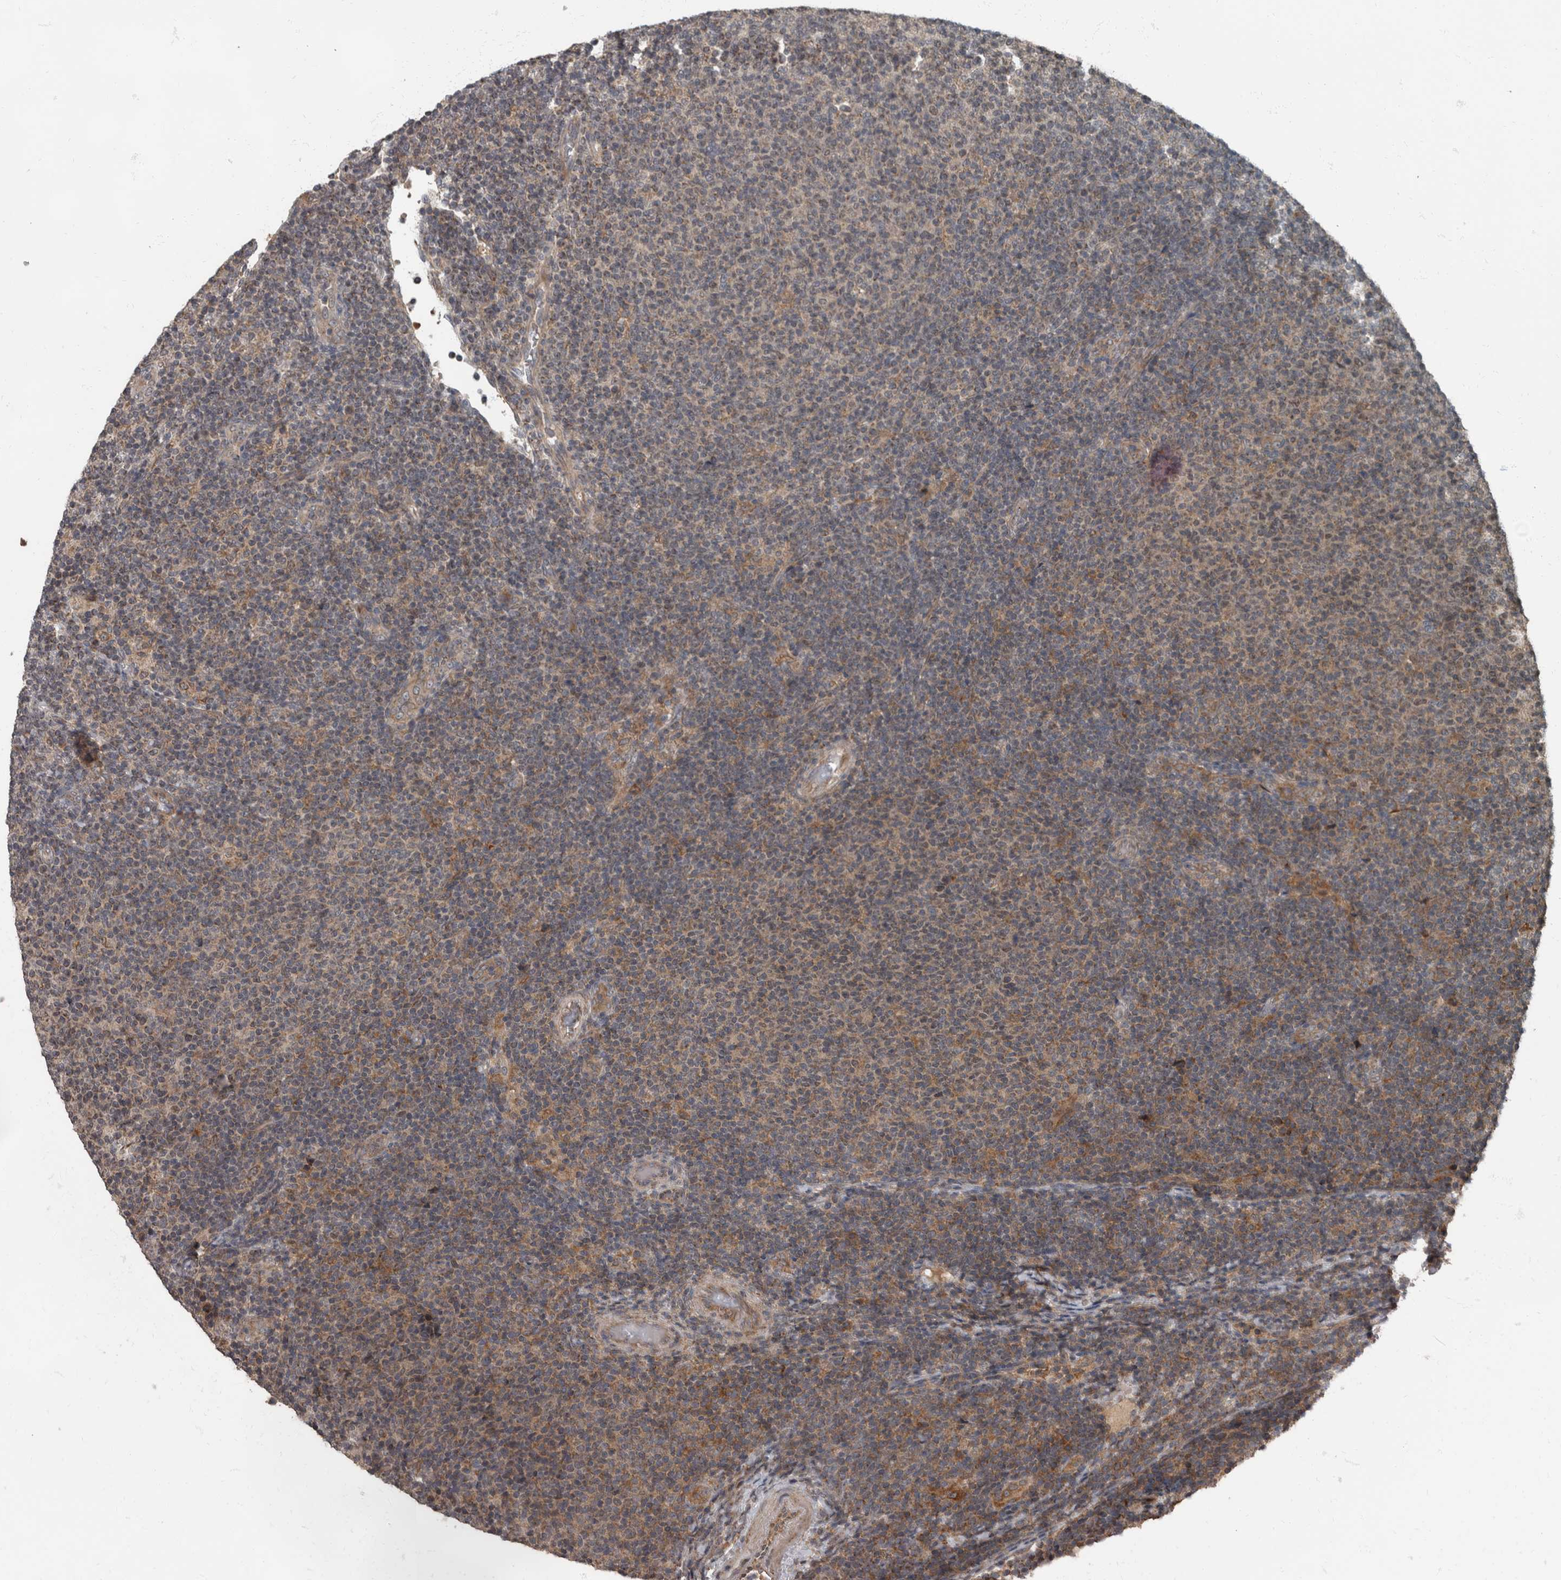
{"staining": {"intensity": "moderate", "quantity": "<25%", "location": "cytoplasmic/membranous"}, "tissue": "lymphoma", "cell_type": "Tumor cells", "image_type": "cancer", "snomed": [{"axis": "morphology", "description": "Malignant lymphoma, non-Hodgkin's type, Low grade"}, {"axis": "topography", "description": "Lymph node"}], "caption": "High-magnification brightfield microscopy of malignant lymphoma, non-Hodgkin's type (low-grade) stained with DAB (brown) and counterstained with hematoxylin (blue). tumor cells exhibit moderate cytoplasmic/membranous expression is identified in about<25% of cells.", "gene": "RABGGTB", "patient": {"sex": "male", "age": 66}}